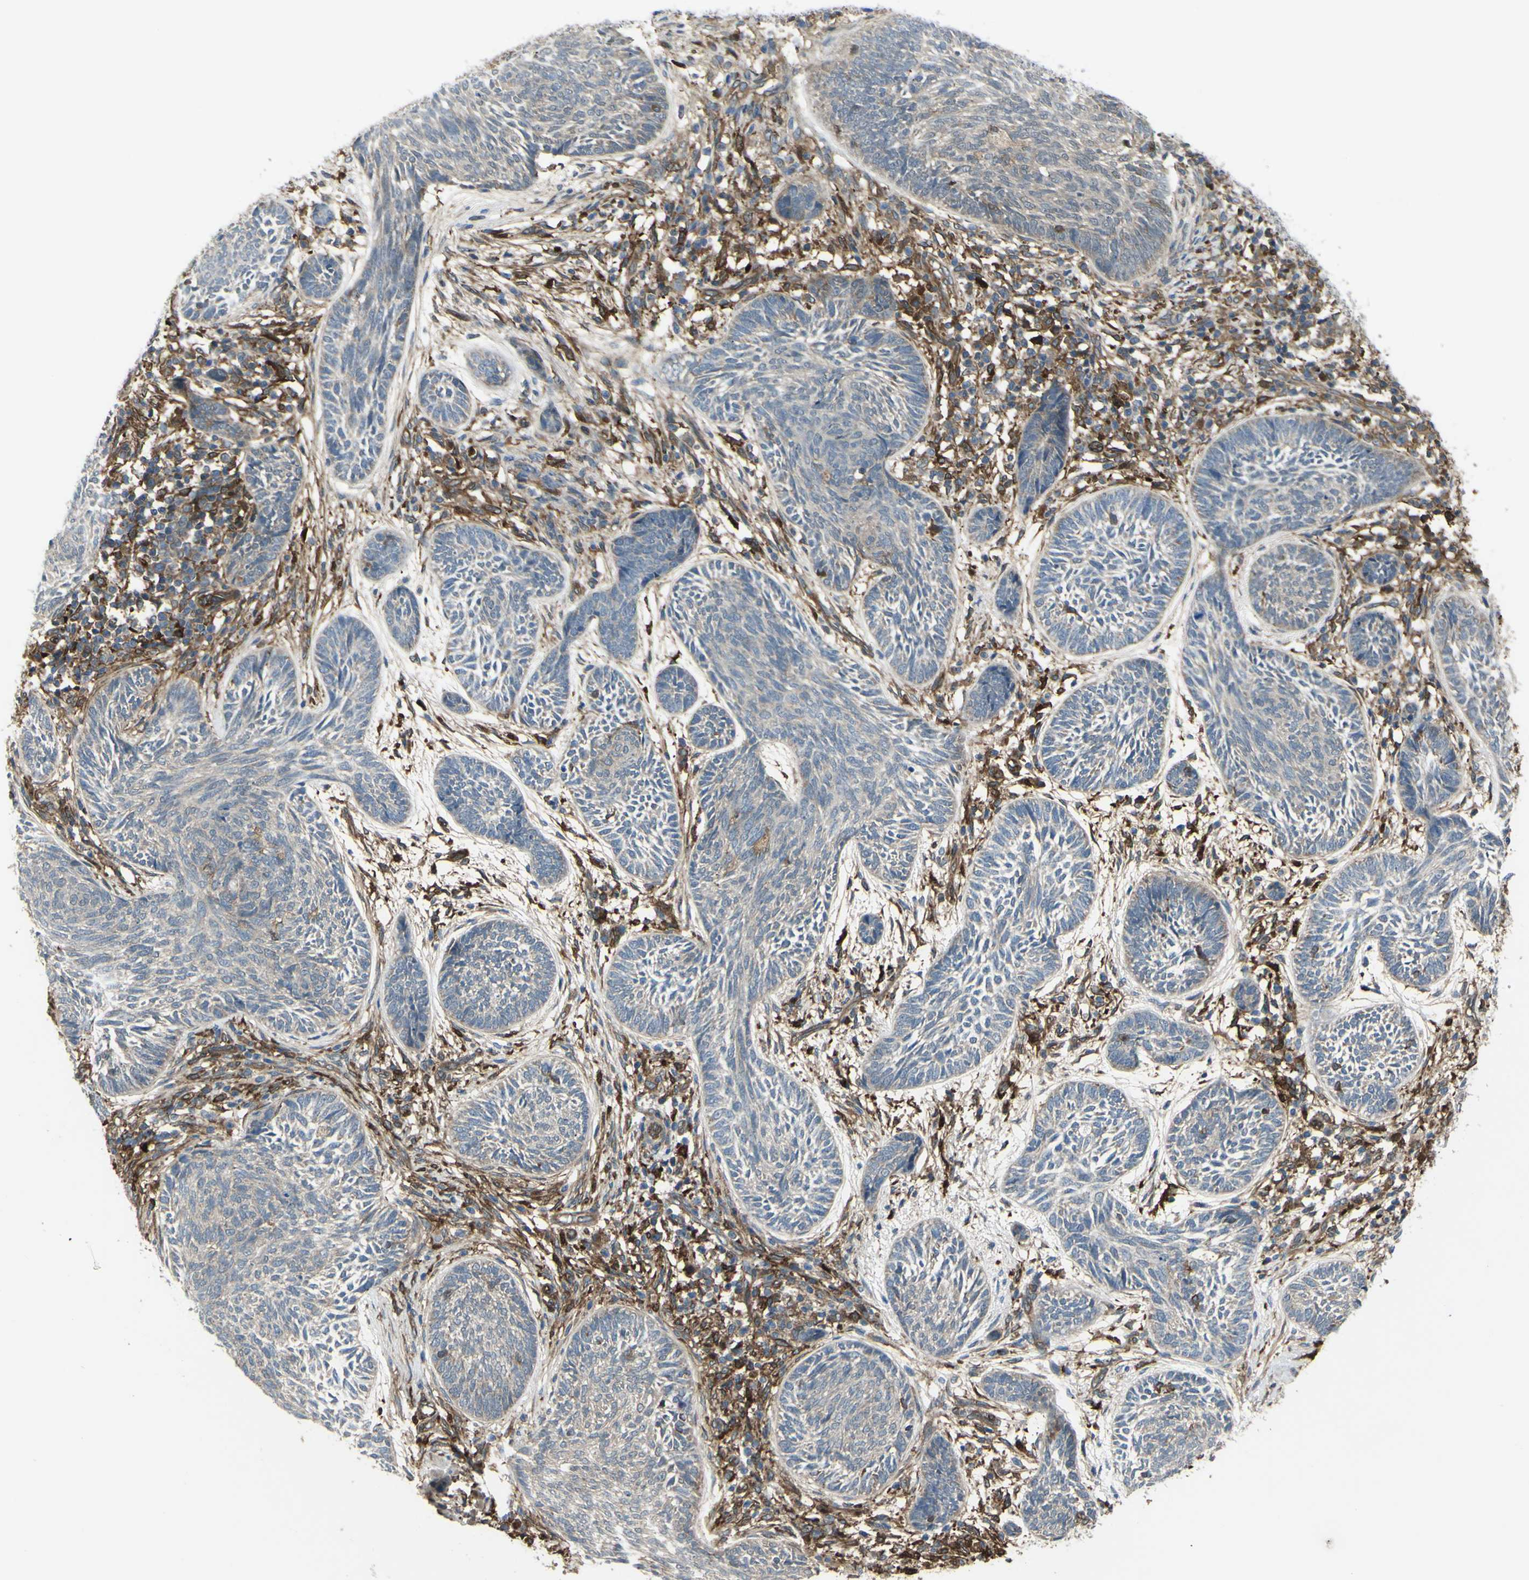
{"staining": {"intensity": "weak", "quantity": "<25%", "location": "cytoplasmic/membranous"}, "tissue": "skin cancer", "cell_type": "Tumor cells", "image_type": "cancer", "snomed": [{"axis": "morphology", "description": "Papilloma, NOS"}, {"axis": "morphology", "description": "Basal cell carcinoma"}, {"axis": "topography", "description": "Skin"}], "caption": "High magnification brightfield microscopy of skin cancer (papilloma) stained with DAB (brown) and counterstained with hematoxylin (blue): tumor cells show no significant expression. Brightfield microscopy of immunohistochemistry (IHC) stained with DAB (3,3'-diaminobenzidine) (brown) and hematoxylin (blue), captured at high magnification.", "gene": "IGSF9B", "patient": {"sex": "male", "age": 87}}